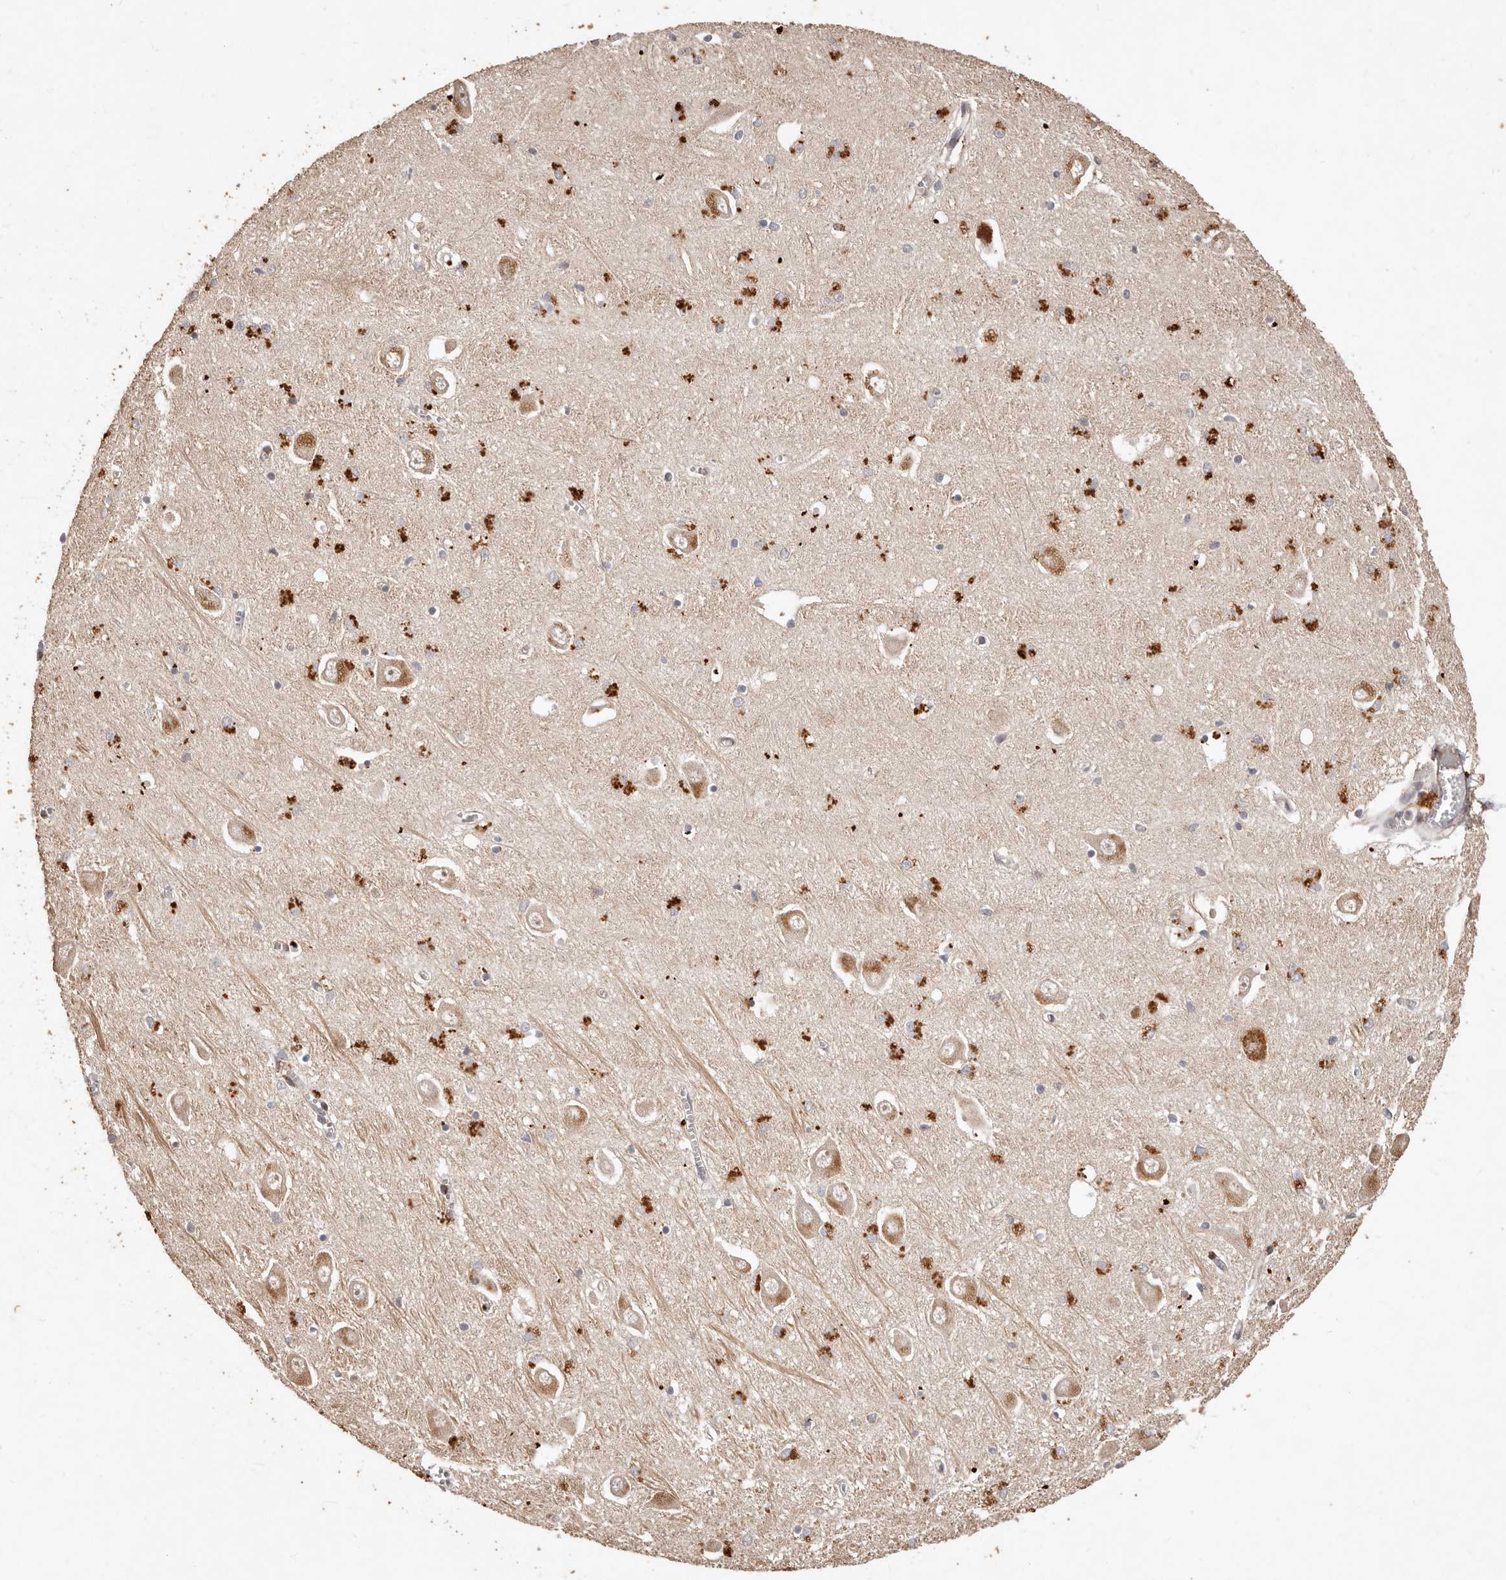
{"staining": {"intensity": "strong", "quantity": "25%-75%", "location": "cytoplasmic/membranous"}, "tissue": "hippocampus", "cell_type": "Glial cells", "image_type": "normal", "snomed": [{"axis": "morphology", "description": "Normal tissue, NOS"}, {"axis": "topography", "description": "Hippocampus"}], "caption": "Immunohistochemical staining of benign human hippocampus reveals 25%-75% levels of strong cytoplasmic/membranous protein staining in about 25%-75% of glial cells. The staining was performed using DAB (3,3'-diaminobenzidine) to visualize the protein expression in brown, while the nuclei were stained in blue with hematoxylin (Magnification: 20x).", "gene": "KIF9", "patient": {"sex": "male", "age": 70}}